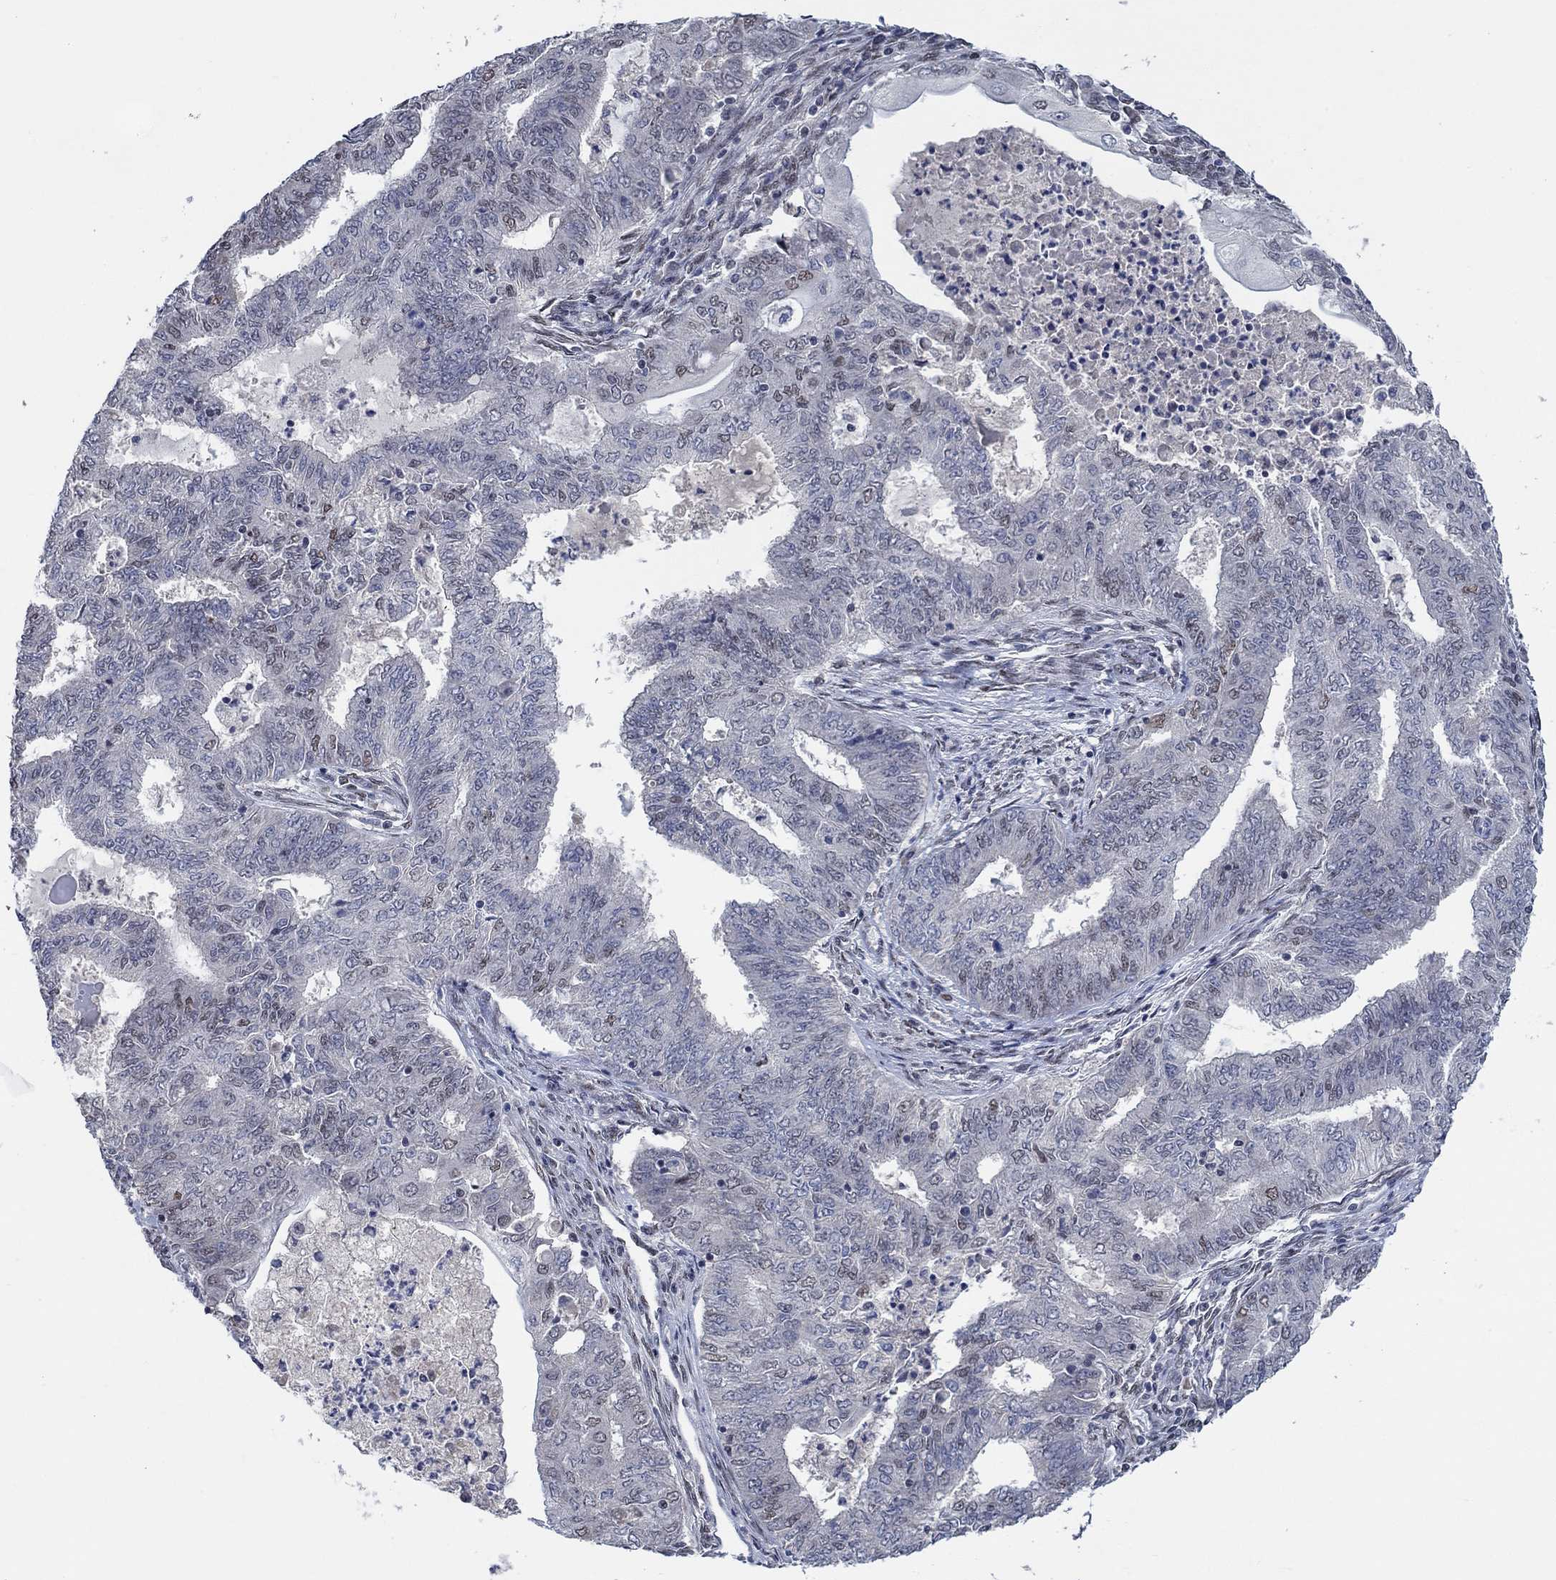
{"staining": {"intensity": "weak", "quantity": "<25%", "location": "nuclear"}, "tissue": "endometrial cancer", "cell_type": "Tumor cells", "image_type": "cancer", "snomed": [{"axis": "morphology", "description": "Adenocarcinoma, NOS"}, {"axis": "topography", "description": "Endometrium"}], "caption": "There is no significant positivity in tumor cells of endometrial cancer.", "gene": "HTN1", "patient": {"sex": "female", "age": 62}}